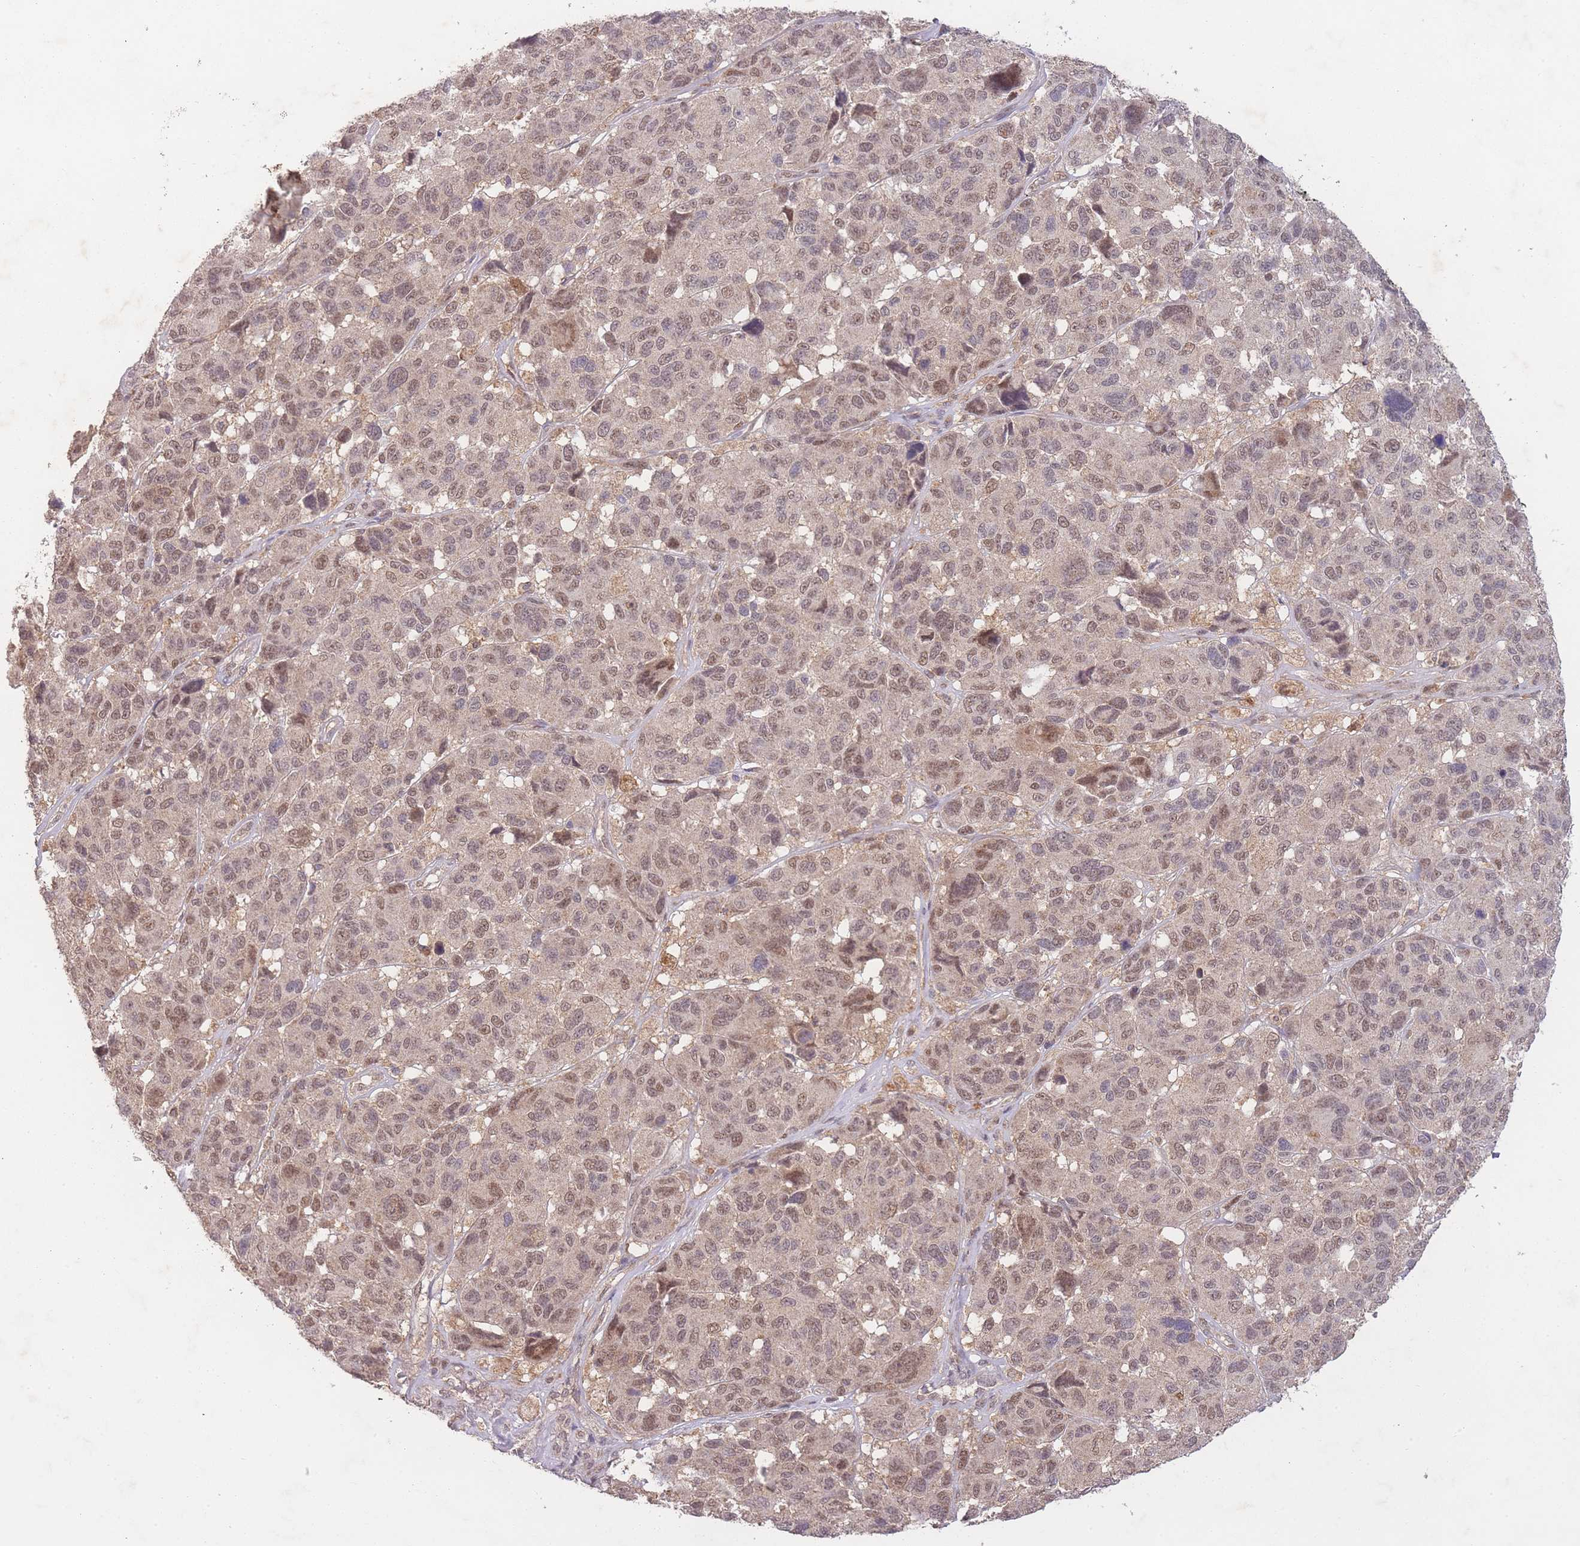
{"staining": {"intensity": "moderate", "quantity": ">75%", "location": "nuclear"}, "tissue": "melanoma", "cell_type": "Tumor cells", "image_type": "cancer", "snomed": [{"axis": "morphology", "description": "Malignant melanoma, NOS"}, {"axis": "topography", "description": "Skin"}], "caption": "Melanoma stained with a brown dye reveals moderate nuclear positive positivity in approximately >75% of tumor cells.", "gene": "RNF144B", "patient": {"sex": "female", "age": 66}}